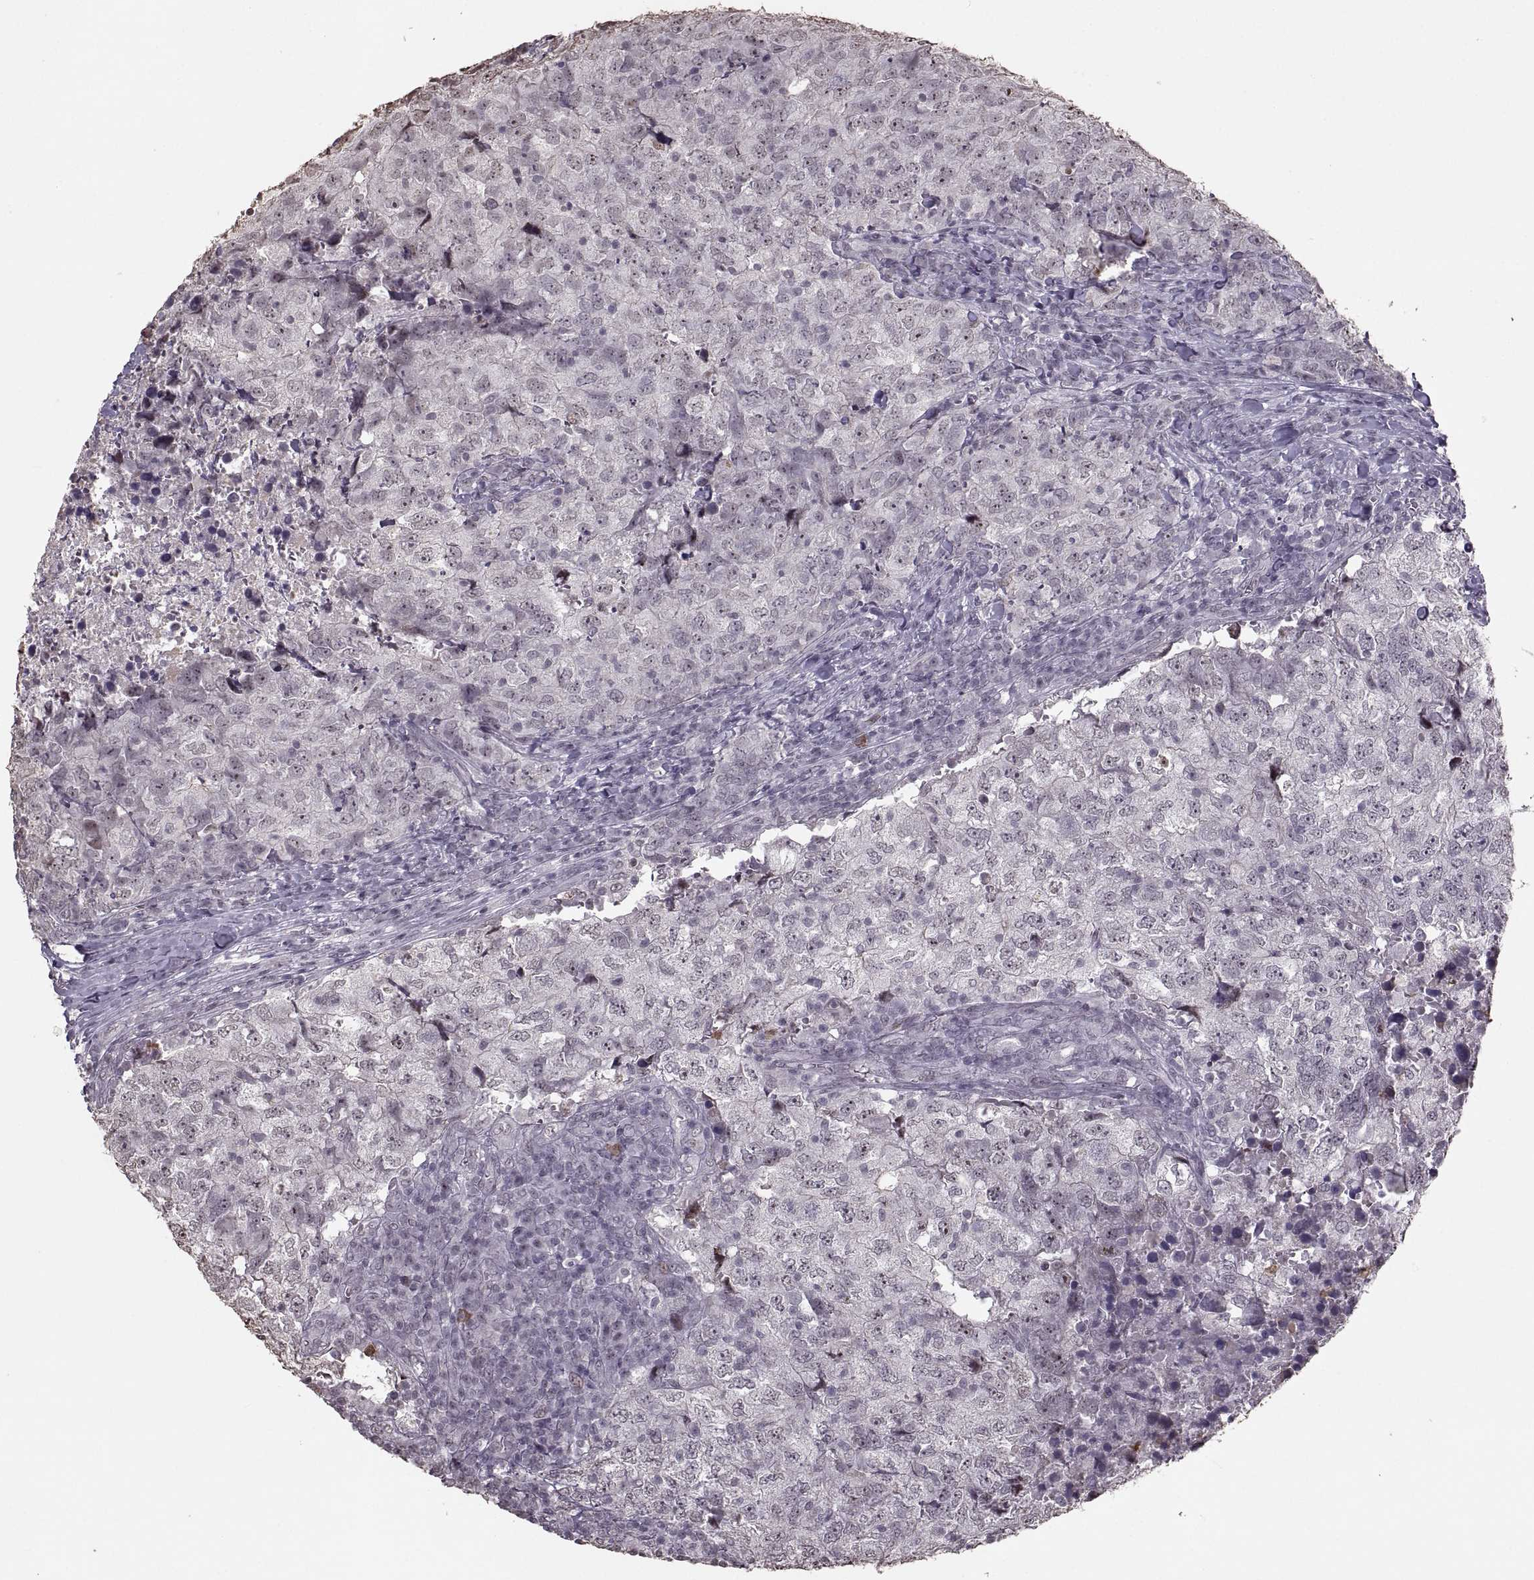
{"staining": {"intensity": "negative", "quantity": "none", "location": "none"}, "tissue": "breast cancer", "cell_type": "Tumor cells", "image_type": "cancer", "snomed": [{"axis": "morphology", "description": "Duct carcinoma"}, {"axis": "topography", "description": "Breast"}], "caption": "The photomicrograph shows no significant staining in tumor cells of breast cancer. Brightfield microscopy of IHC stained with DAB (3,3'-diaminobenzidine) (brown) and hematoxylin (blue), captured at high magnification.", "gene": "PALS1", "patient": {"sex": "female", "age": 30}}